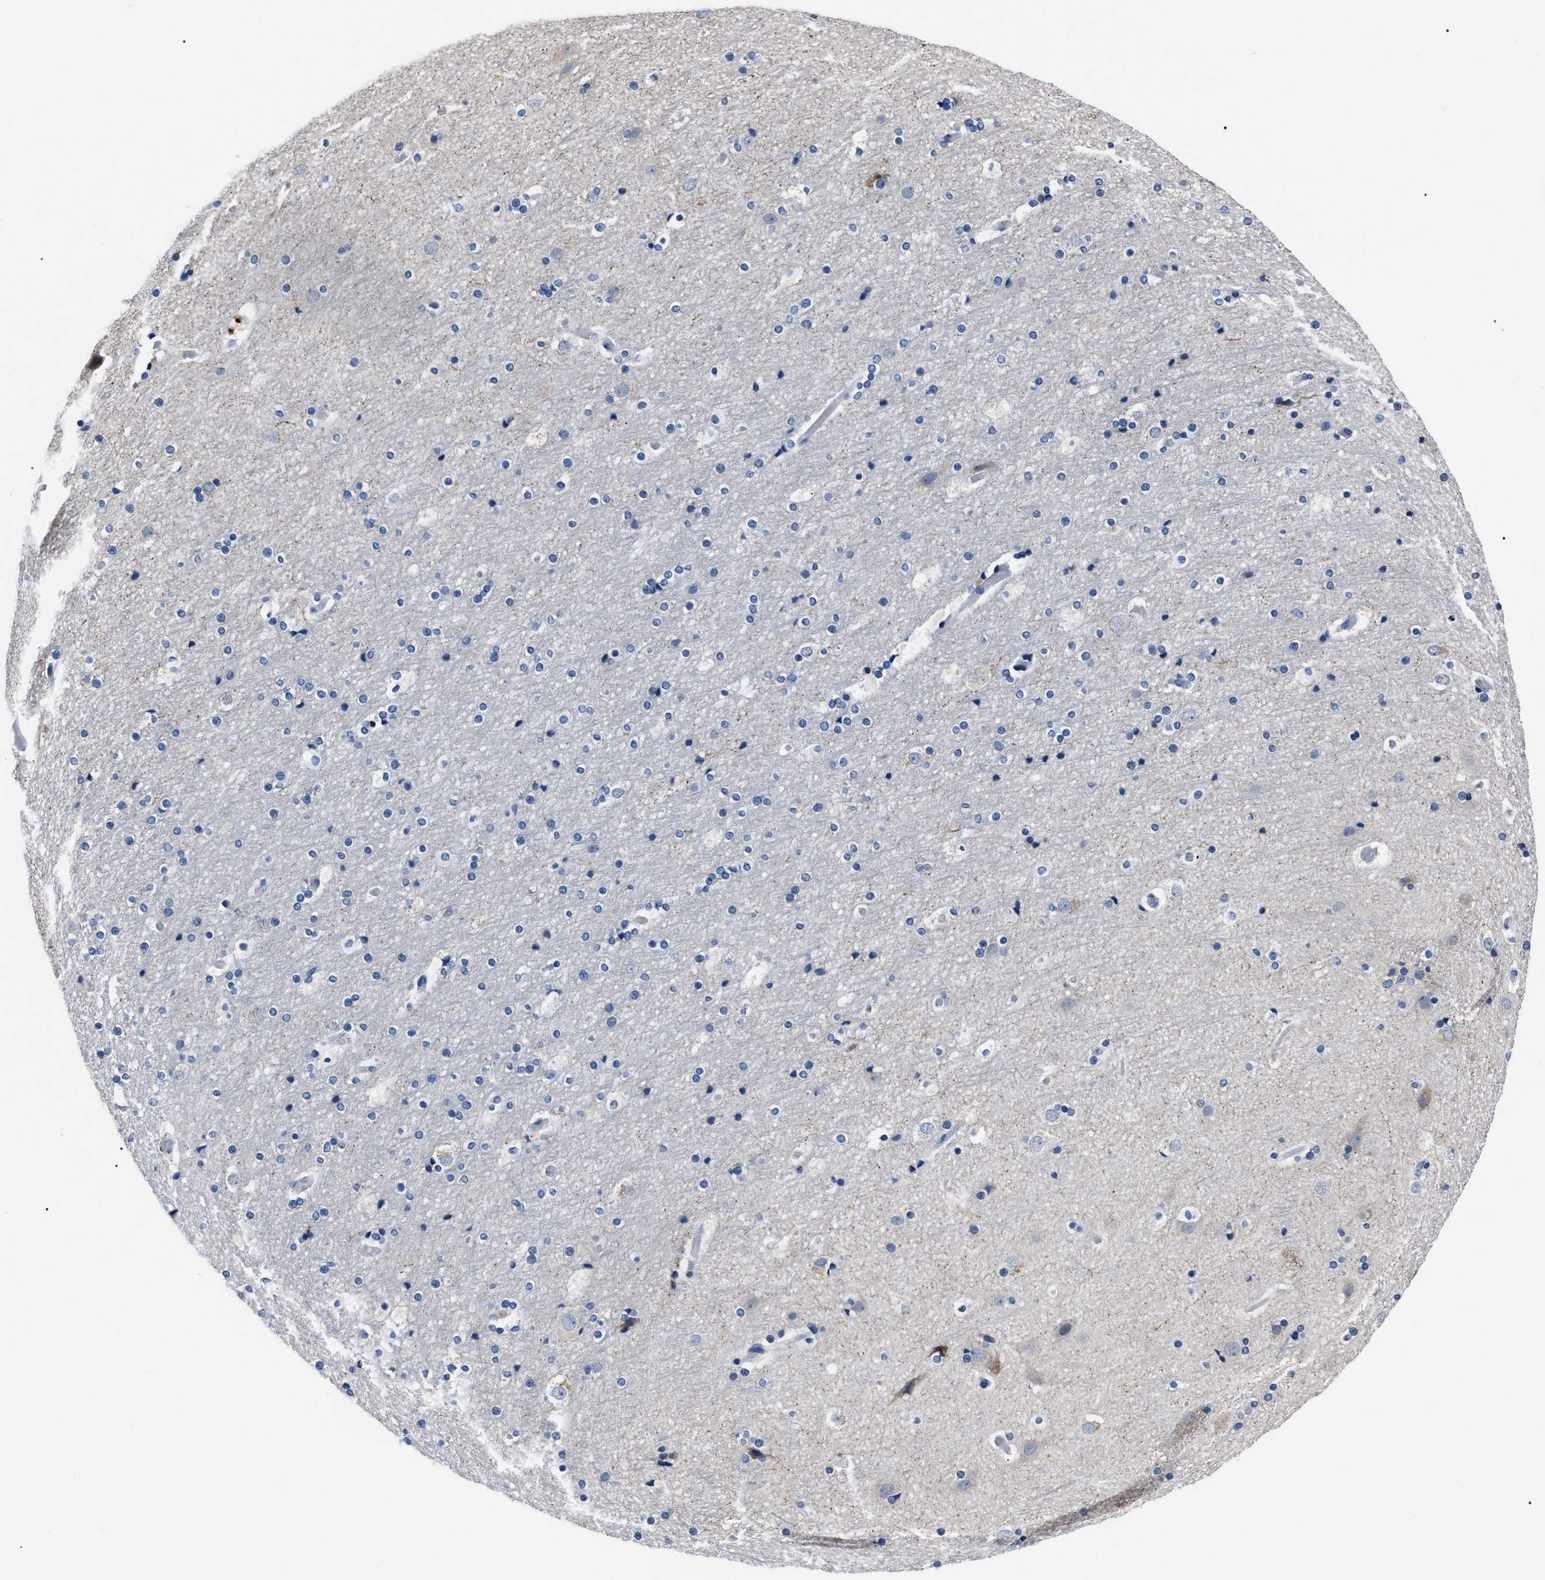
{"staining": {"intensity": "negative", "quantity": "none", "location": "none"}, "tissue": "cerebral cortex", "cell_type": "Endothelial cells", "image_type": "normal", "snomed": [{"axis": "morphology", "description": "Normal tissue, NOS"}, {"axis": "topography", "description": "Cerebral cortex"}], "caption": "The histopathology image displays no staining of endothelial cells in normal cerebral cortex.", "gene": "LRWD1", "patient": {"sex": "male", "age": 57}}